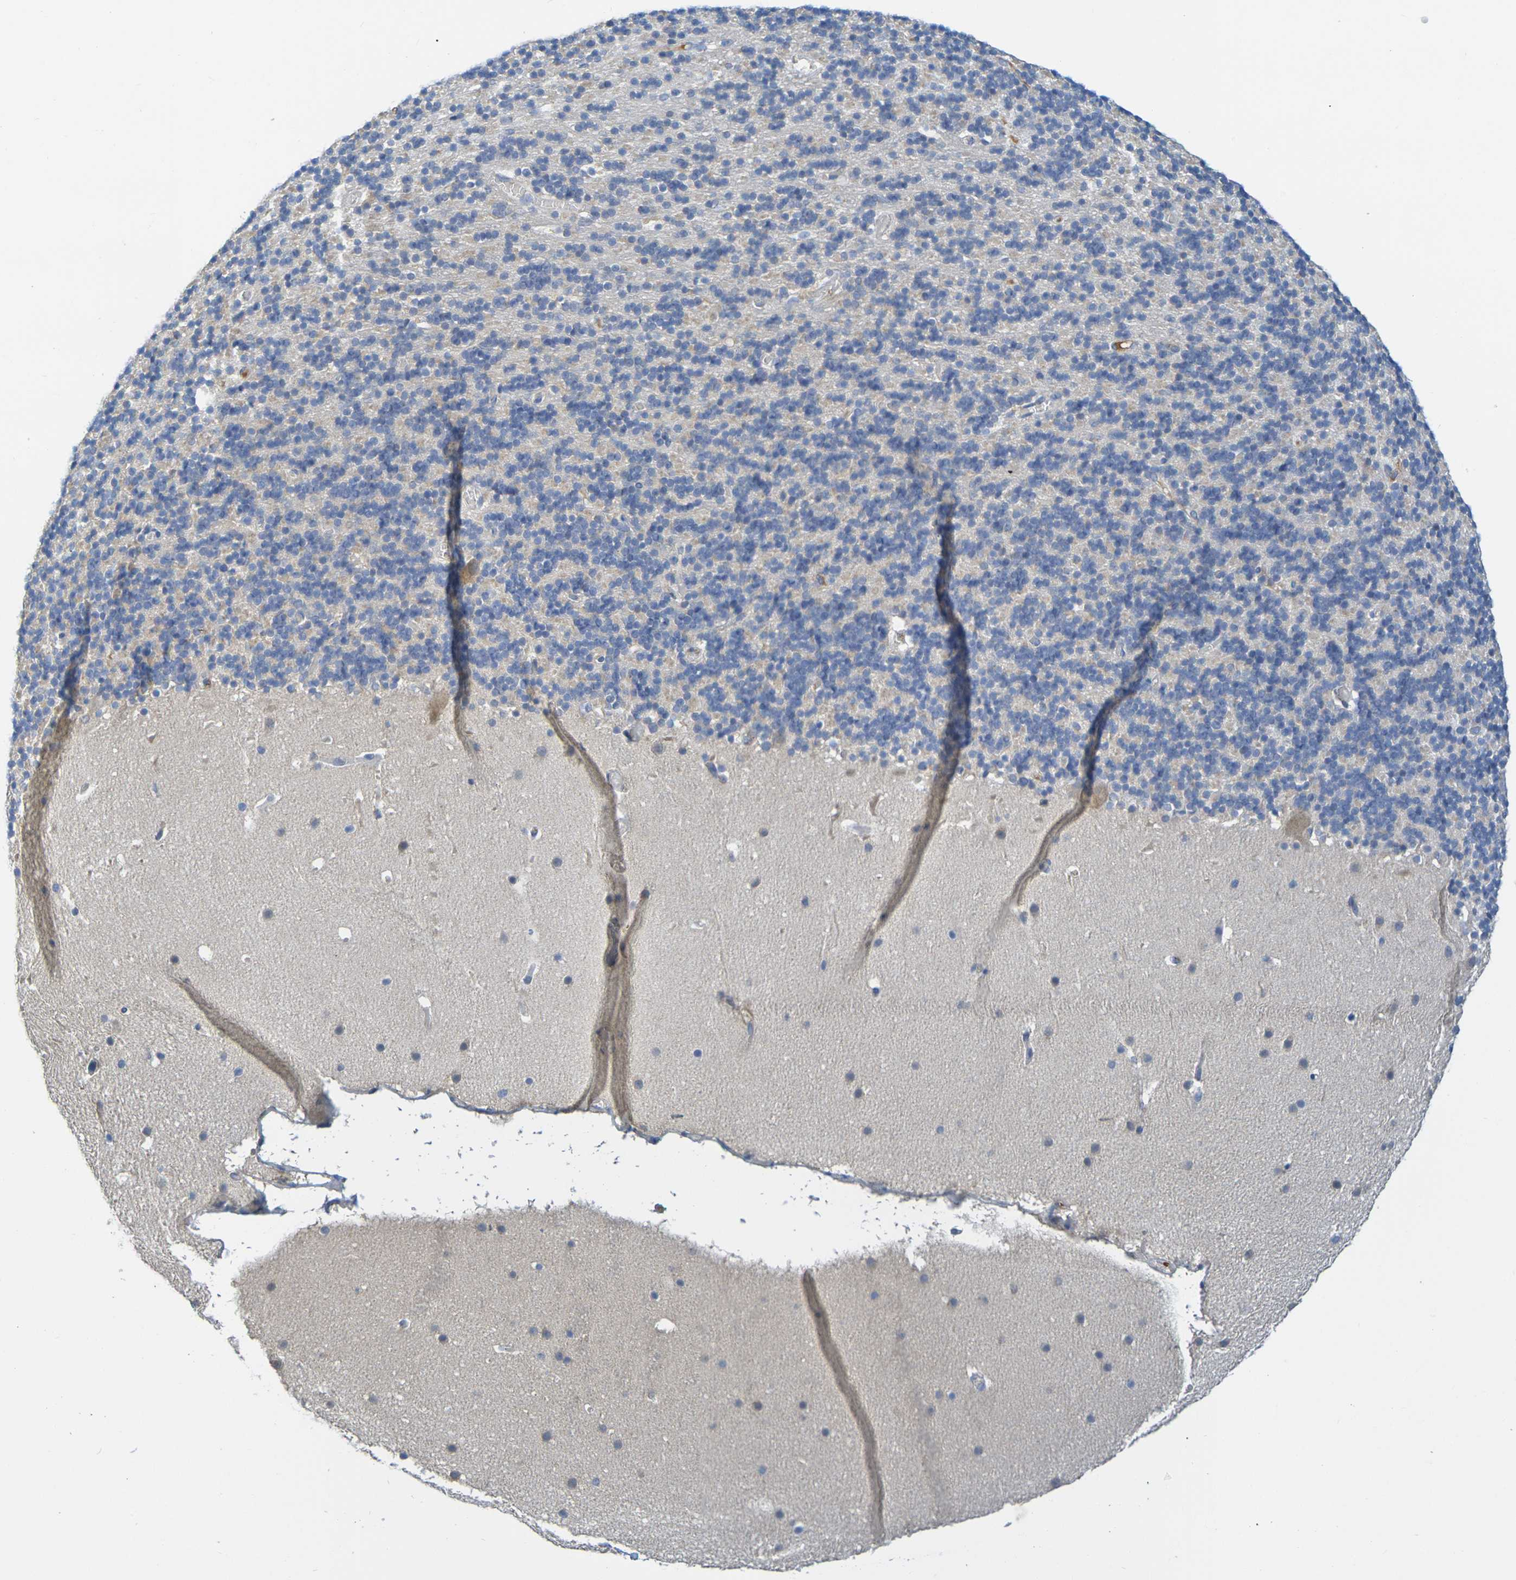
{"staining": {"intensity": "weak", "quantity": "<25%", "location": "cytoplasmic/membranous"}, "tissue": "cerebellum", "cell_type": "Cells in granular layer", "image_type": "normal", "snomed": [{"axis": "morphology", "description": "Normal tissue, NOS"}, {"axis": "topography", "description": "Cerebellum"}], "caption": "Immunohistochemistry (IHC) histopathology image of unremarkable human cerebellum stained for a protein (brown), which exhibits no positivity in cells in granular layer.", "gene": "C1QA", "patient": {"sex": "male", "age": 45}}